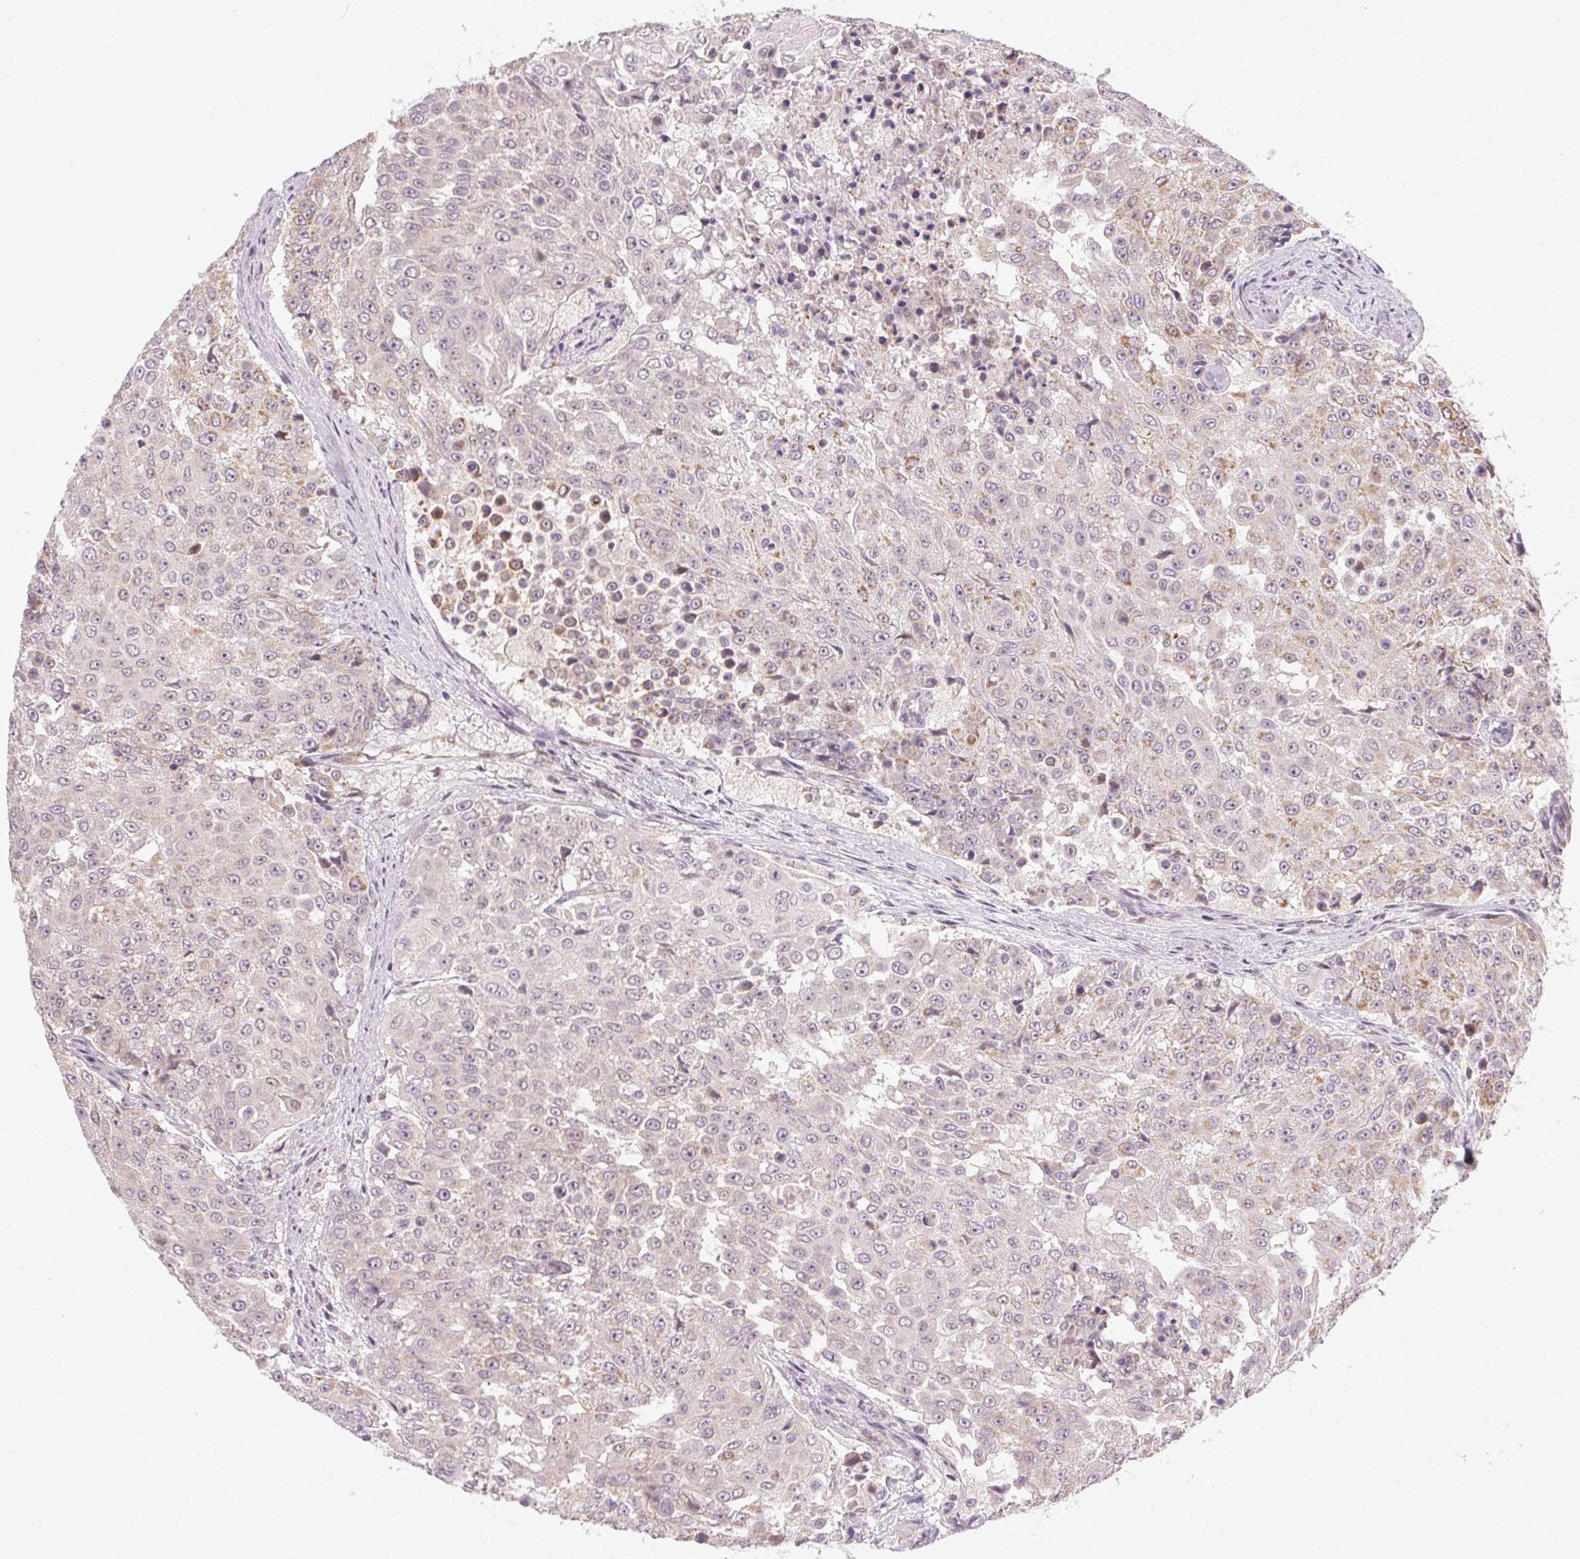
{"staining": {"intensity": "weak", "quantity": "<25%", "location": "cytoplasmic/membranous"}, "tissue": "urothelial cancer", "cell_type": "Tumor cells", "image_type": "cancer", "snomed": [{"axis": "morphology", "description": "Urothelial carcinoma, High grade"}, {"axis": "topography", "description": "Urinary bladder"}], "caption": "IHC of high-grade urothelial carcinoma shows no positivity in tumor cells. (Stains: DAB (3,3'-diaminobenzidine) immunohistochemistry (IHC) with hematoxylin counter stain, Microscopy: brightfield microscopy at high magnification).", "gene": "NCOA4", "patient": {"sex": "female", "age": 63}}